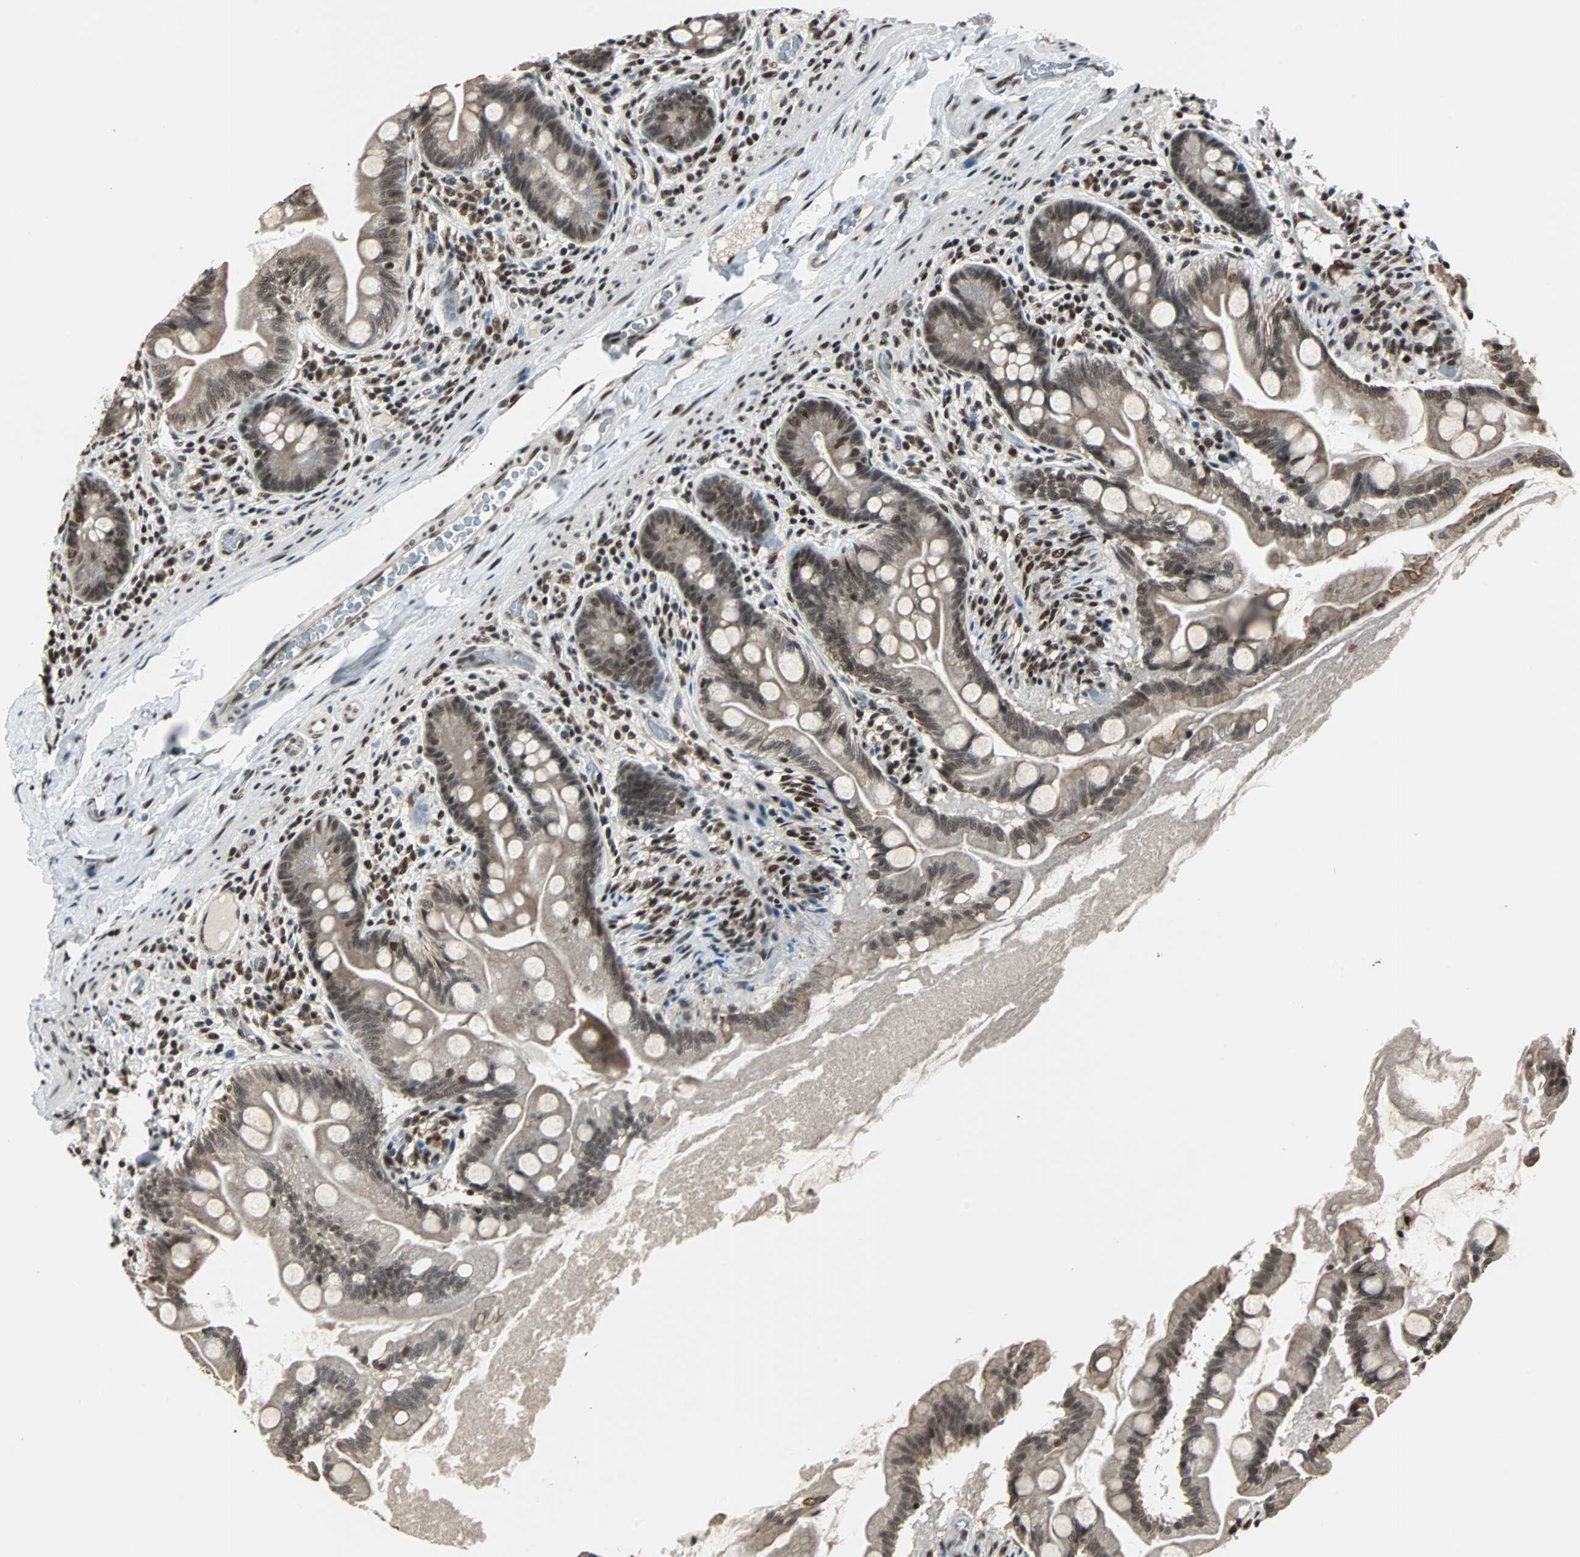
{"staining": {"intensity": "strong", "quantity": ">75%", "location": "cytoplasmic/membranous,nuclear"}, "tissue": "small intestine", "cell_type": "Glandular cells", "image_type": "normal", "snomed": [{"axis": "morphology", "description": "Normal tissue, NOS"}, {"axis": "topography", "description": "Small intestine"}], "caption": "Small intestine stained with a brown dye displays strong cytoplasmic/membranous,nuclear positive positivity in about >75% of glandular cells.", "gene": "TERF2IP", "patient": {"sex": "female", "age": 56}}